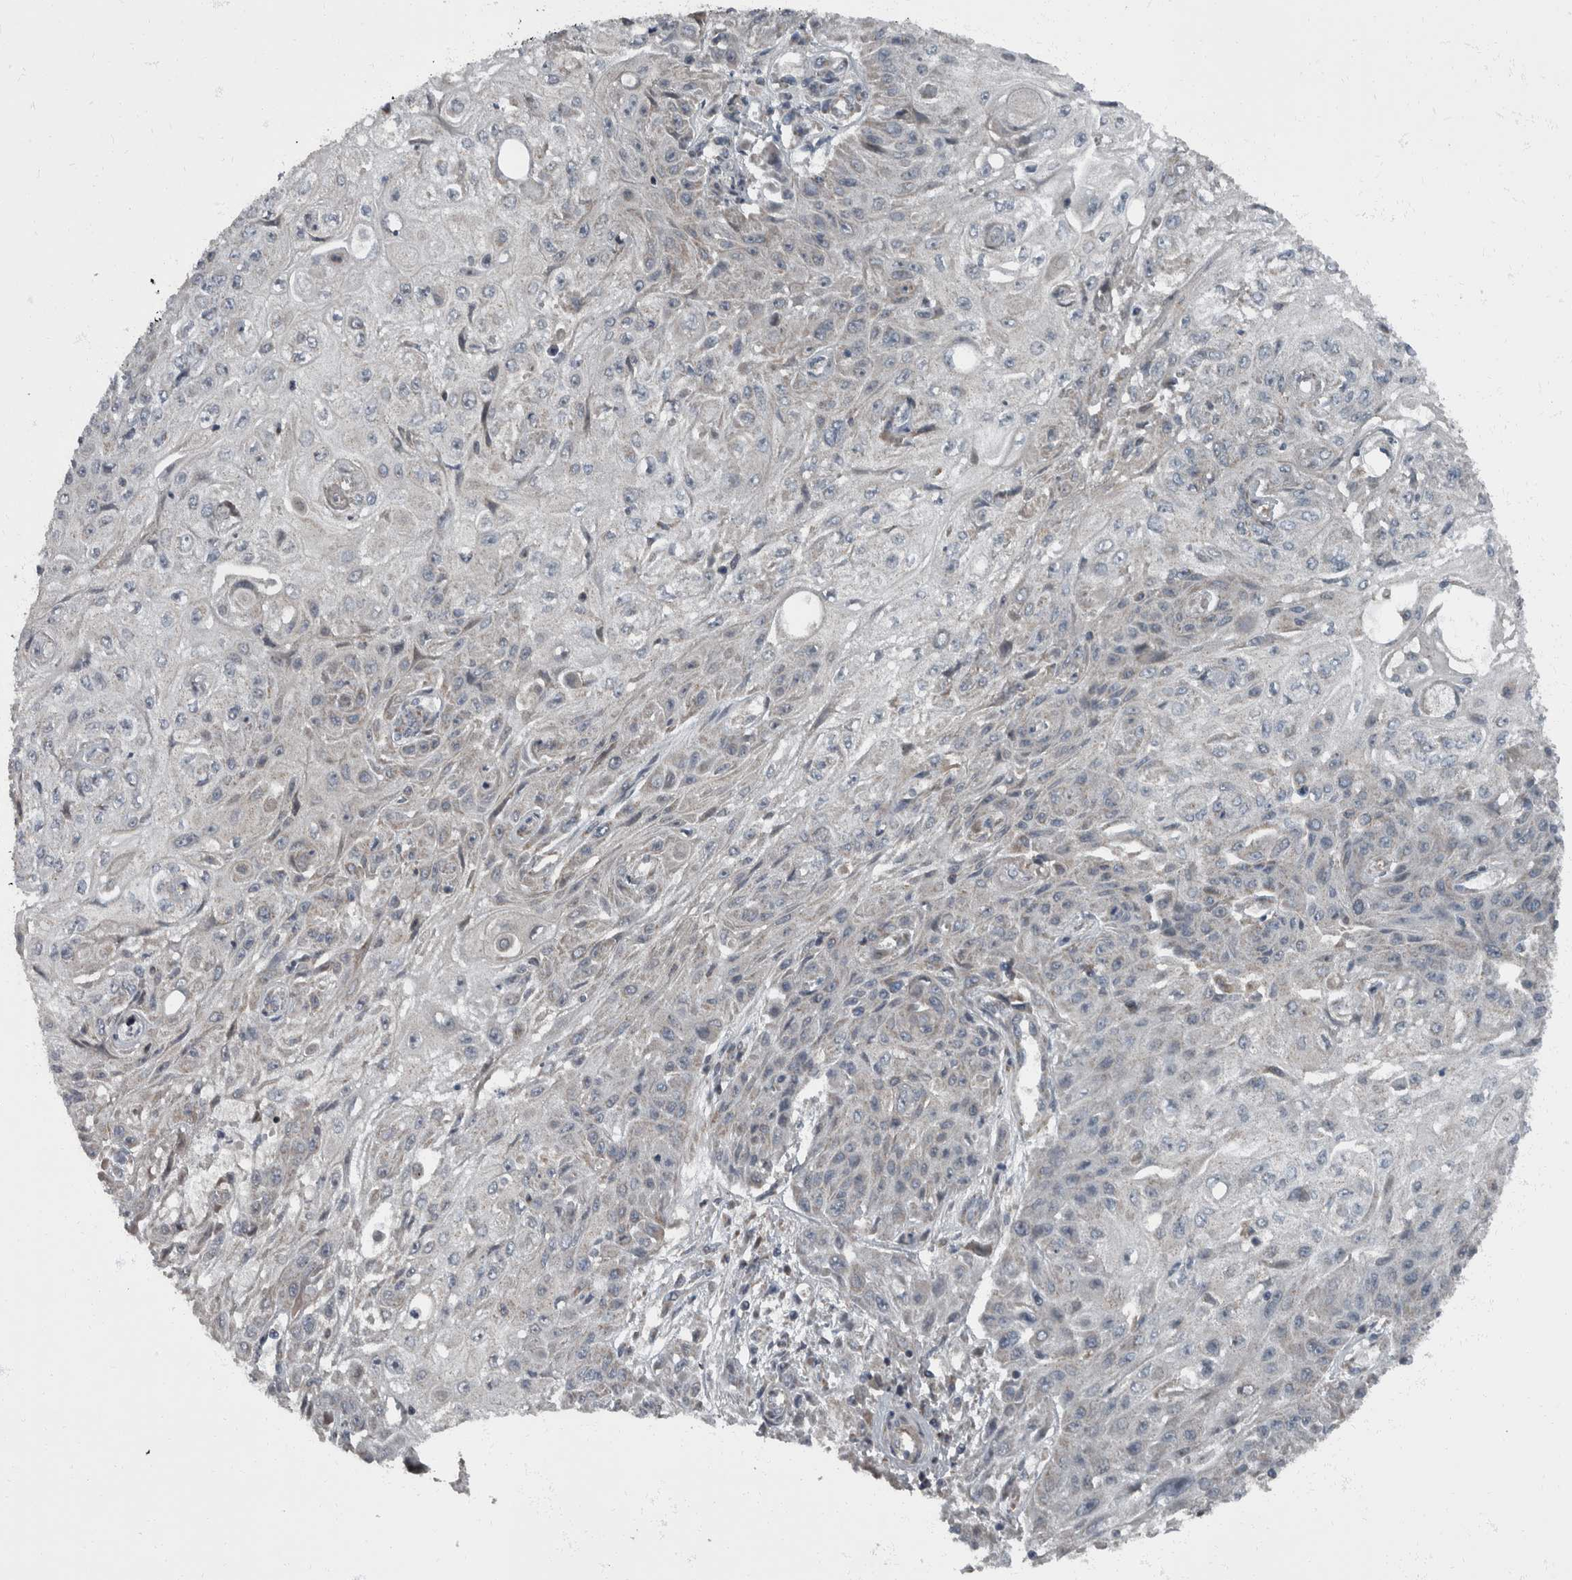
{"staining": {"intensity": "negative", "quantity": "none", "location": "none"}, "tissue": "skin cancer", "cell_type": "Tumor cells", "image_type": "cancer", "snomed": [{"axis": "morphology", "description": "Squamous cell carcinoma, NOS"}, {"axis": "morphology", "description": "Squamous cell carcinoma, metastatic, NOS"}, {"axis": "topography", "description": "Skin"}, {"axis": "topography", "description": "Lymph node"}], "caption": "Immunohistochemical staining of human skin cancer (metastatic squamous cell carcinoma) exhibits no significant positivity in tumor cells.", "gene": "RABGGTB", "patient": {"sex": "male", "age": 75}}